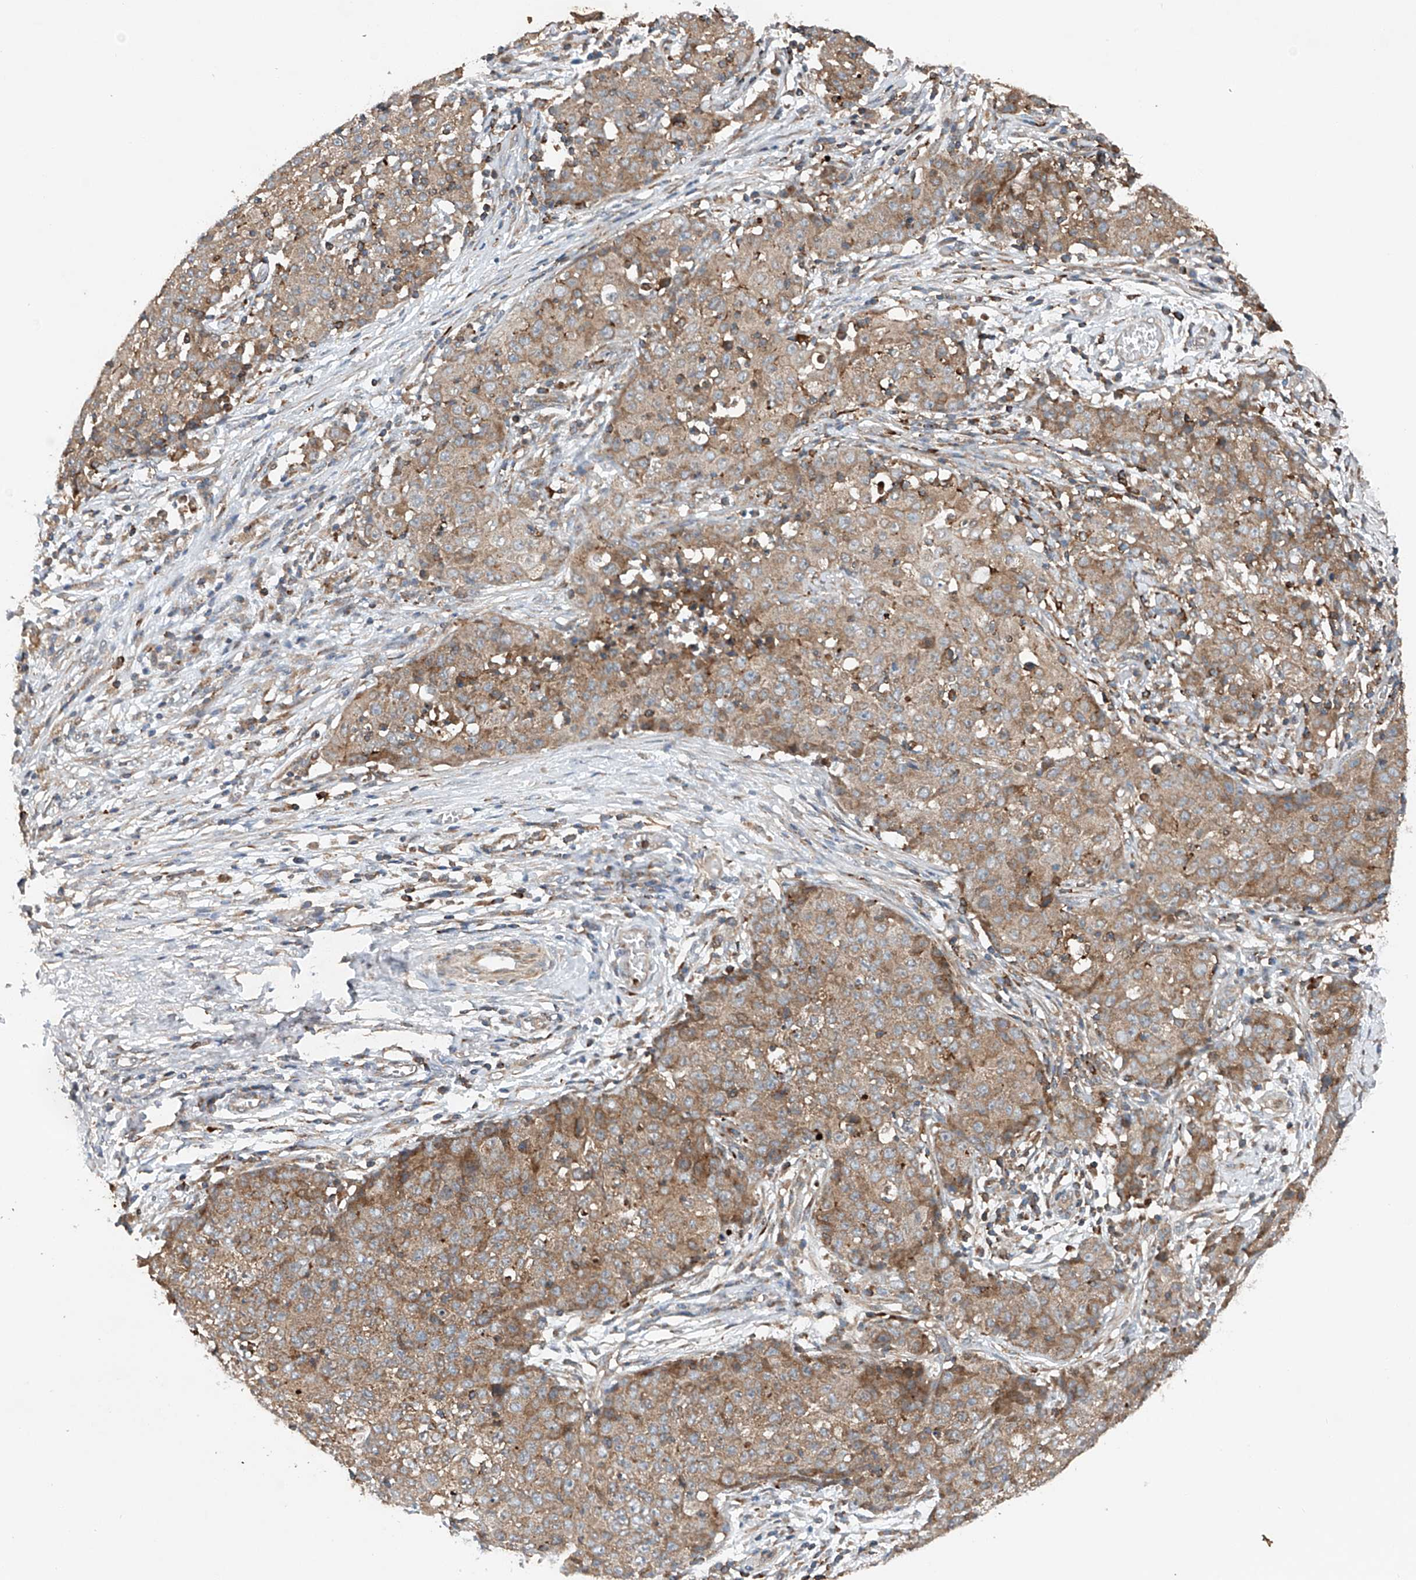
{"staining": {"intensity": "weak", "quantity": ">75%", "location": "cytoplasmic/membranous"}, "tissue": "ovarian cancer", "cell_type": "Tumor cells", "image_type": "cancer", "snomed": [{"axis": "morphology", "description": "Carcinoma, endometroid"}, {"axis": "topography", "description": "Ovary"}], "caption": "This is a photomicrograph of immunohistochemistry (IHC) staining of ovarian cancer (endometroid carcinoma), which shows weak expression in the cytoplasmic/membranous of tumor cells.", "gene": "CEP85L", "patient": {"sex": "female", "age": 42}}